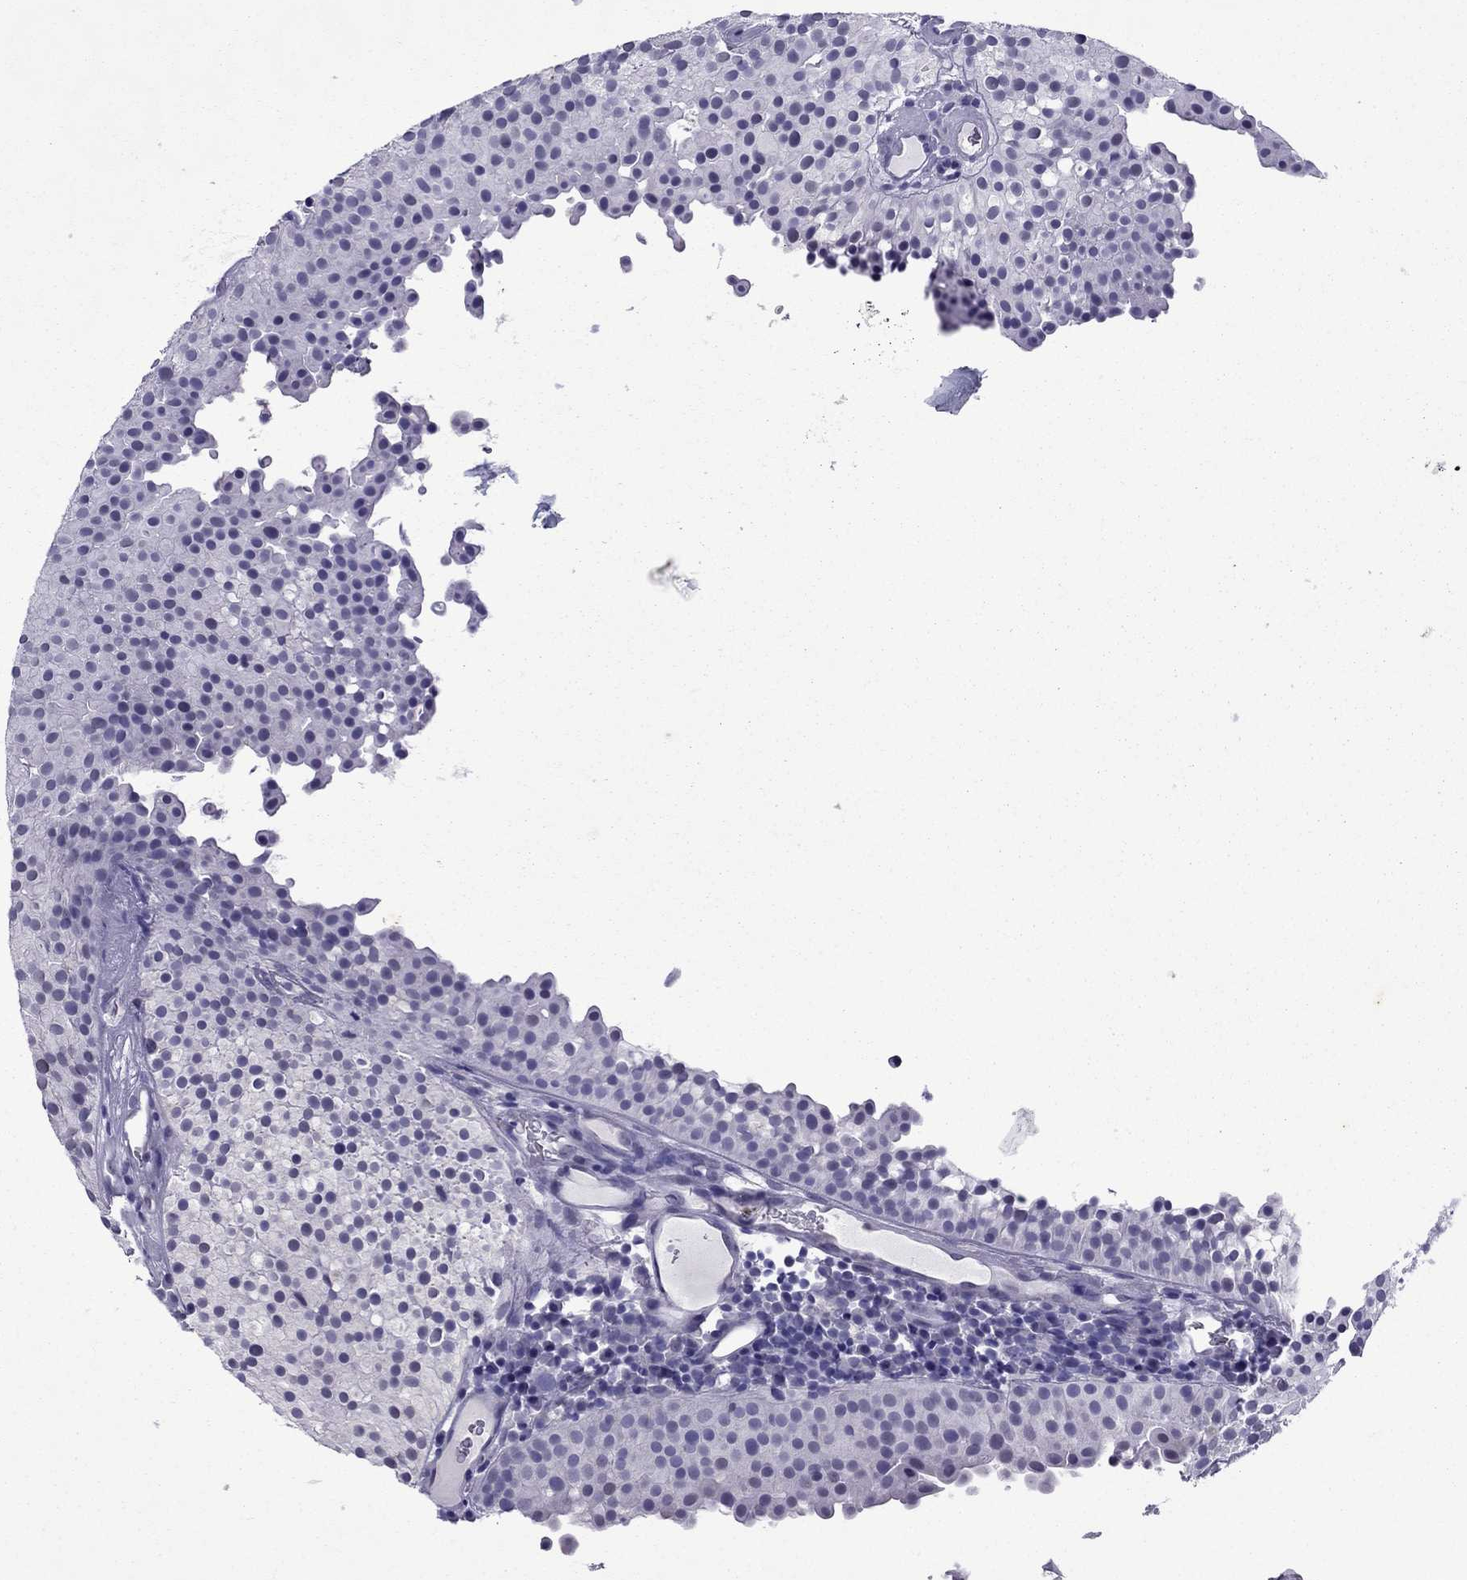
{"staining": {"intensity": "negative", "quantity": "none", "location": "none"}, "tissue": "urothelial cancer", "cell_type": "Tumor cells", "image_type": "cancer", "snomed": [{"axis": "morphology", "description": "Urothelial carcinoma, Low grade"}, {"axis": "topography", "description": "Urinary bladder"}], "caption": "DAB immunohistochemical staining of human urothelial cancer shows no significant staining in tumor cells.", "gene": "CHRNA5", "patient": {"sex": "female", "age": 87}}